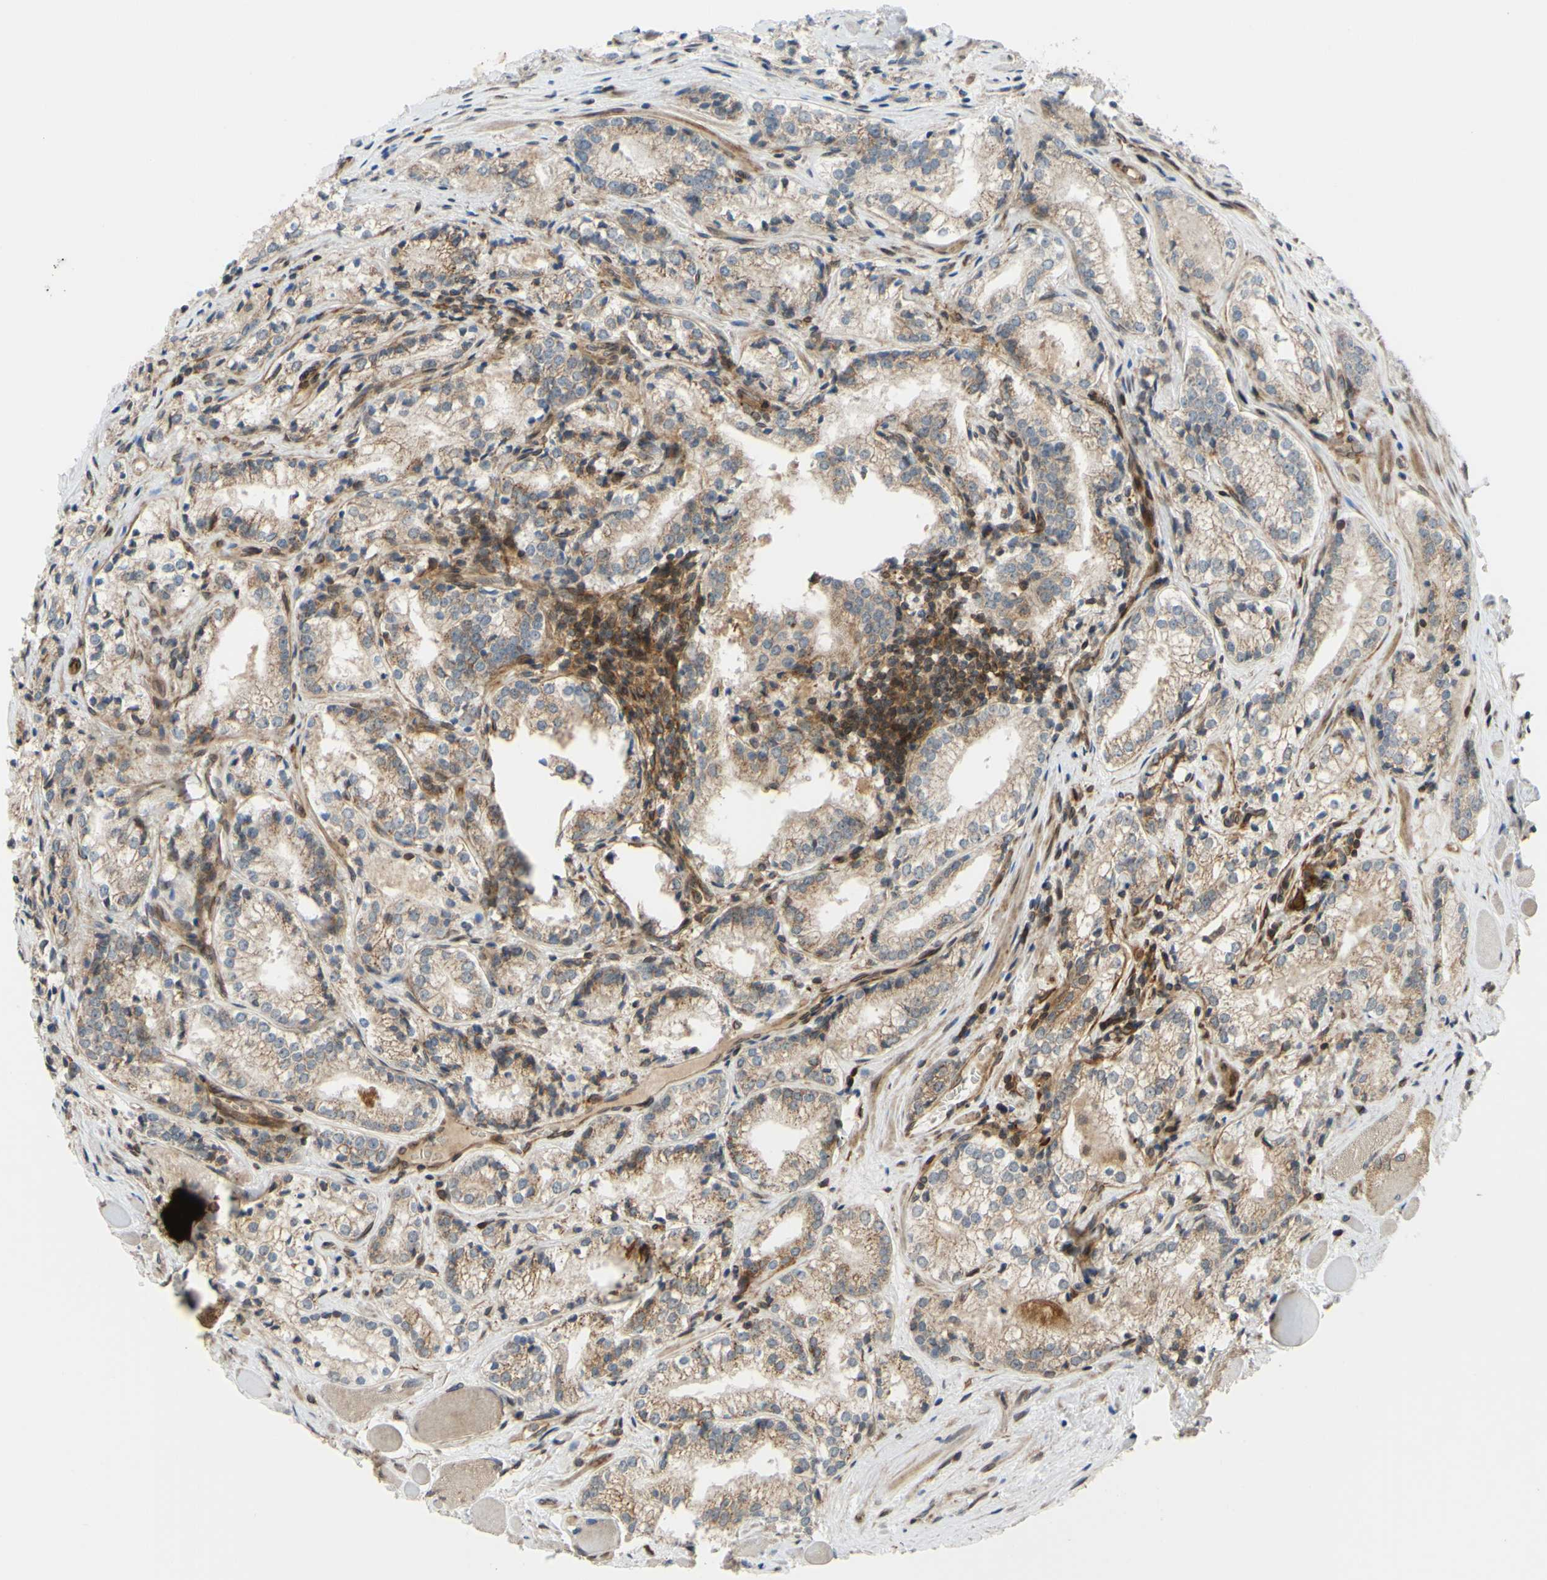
{"staining": {"intensity": "moderate", "quantity": ">75%", "location": "cytoplasmic/membranous"}, "tissue": "prostate cancer", "cell_type": "Tumor cells", "image_type": "cancer", "snomed": [{"axis": "morphology", "description": "Adenocarcinoma, Low grade"}, {"axis": "topography", "description": "Prostate"}], "caption": "Immunohistochemistry (IHC) (DAB) staining of human prostate cancer (low-grade adenocarcinoma) displays moderate cytoplasmic/membranous protein expression in approximately >75% of tumor cells.", "gene": "PRAF2", "patient": {"sex": "male", "age": 60}}